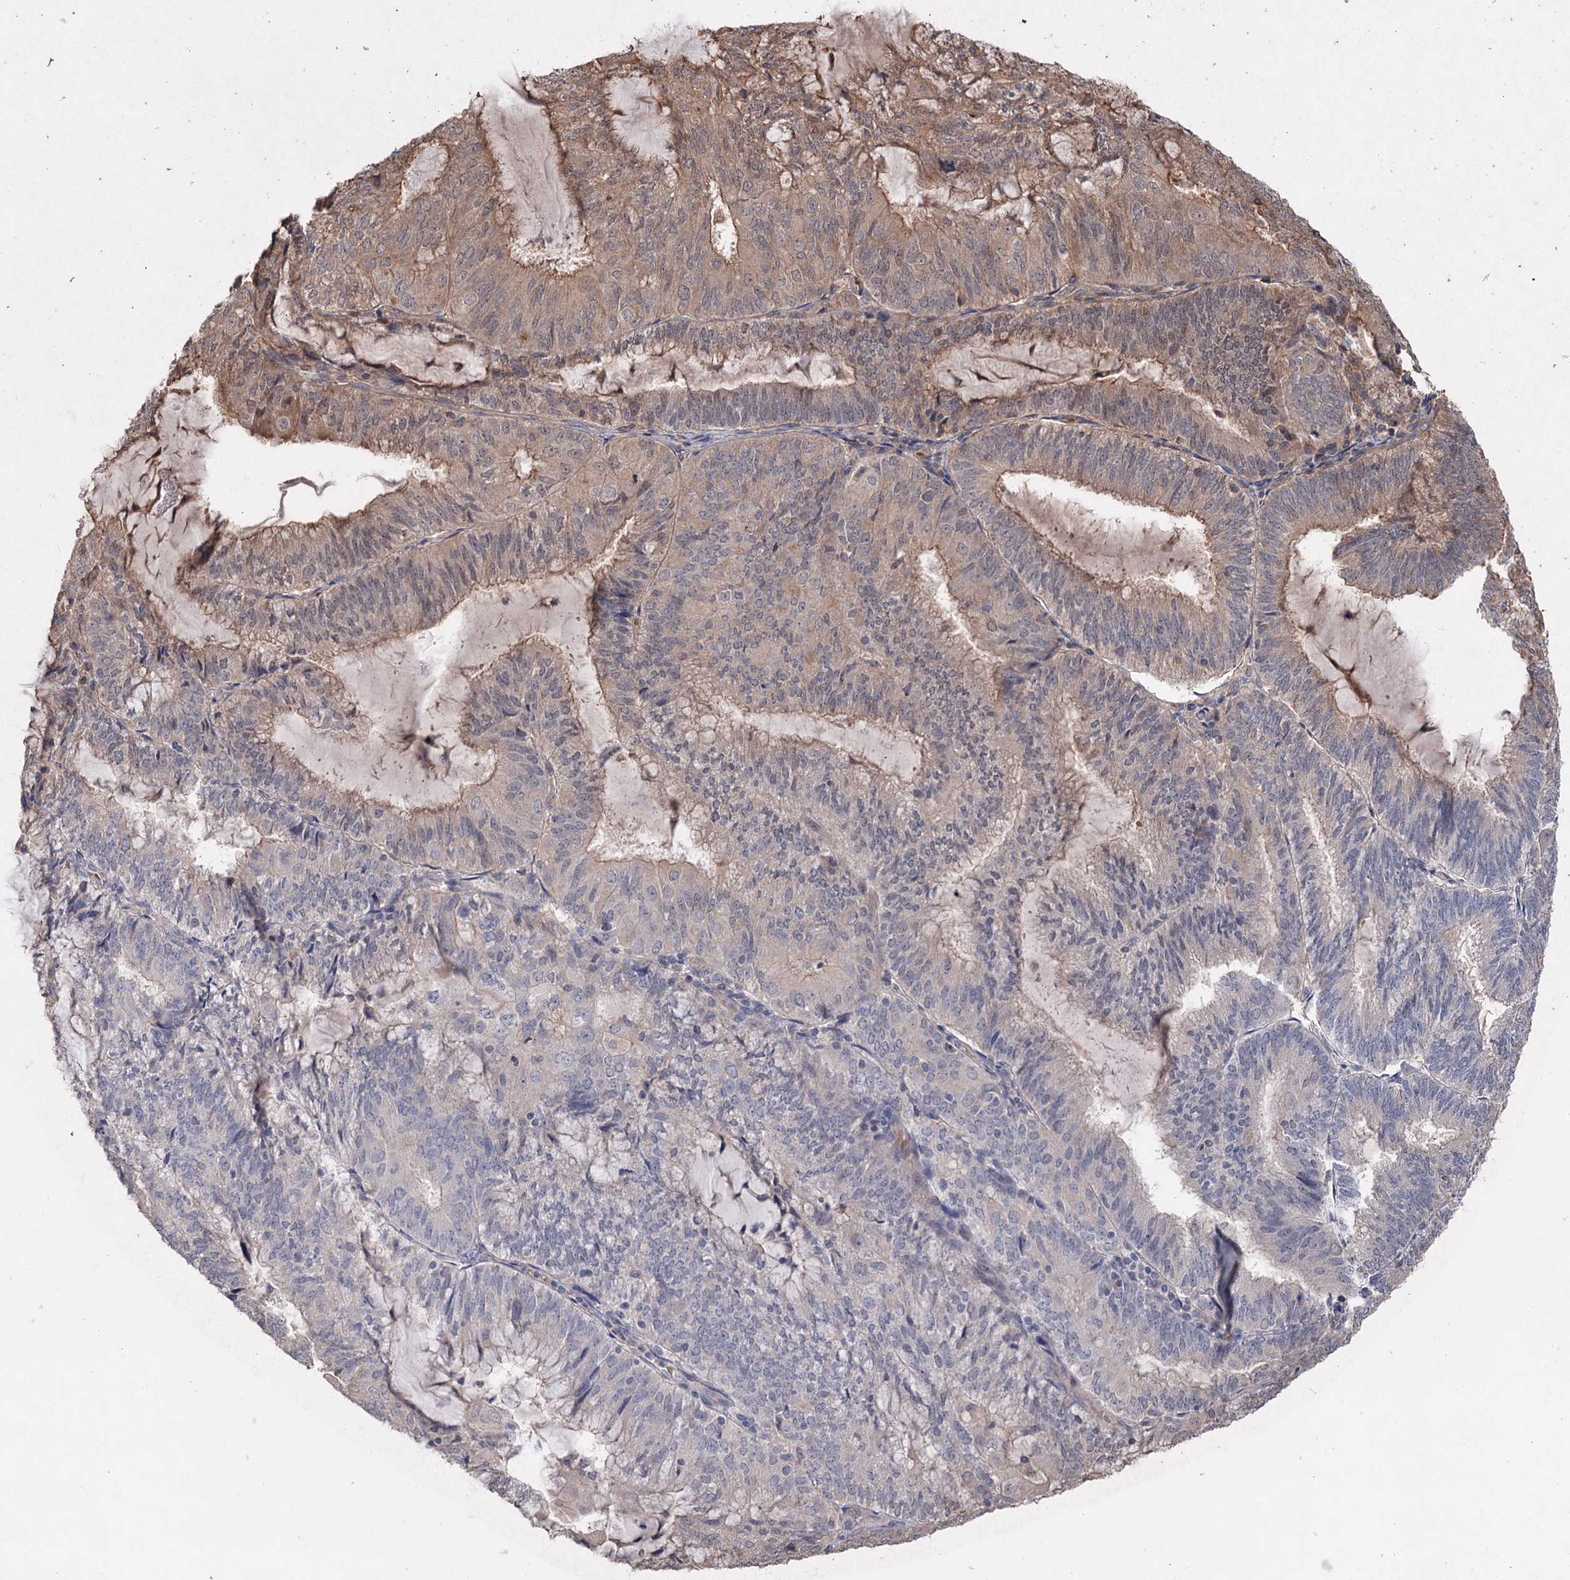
{"staining": {"intensity": "moderate", "quantity": "25%-75%", "location": "cytoplasmic/membranous"}, "tissue": "endometrial cancer", "cell_type": "Tumor cells", "image_type": "cancer", "snomed": [{"axis": "morphology", "description": "Adenocarcinoma, NOS"}, {"axis": "topography", "description": "Endometrium"}], "caption": "Immunohistochemical staining of human endometrial adenocarcinoma reveals moderate cytoplasmic/membranous protein staining in about 25%-75% of tumor cells. Nuclei are stained in blue.", "gene": "ADK", "patient": {"sex": "female", "age": 81}}